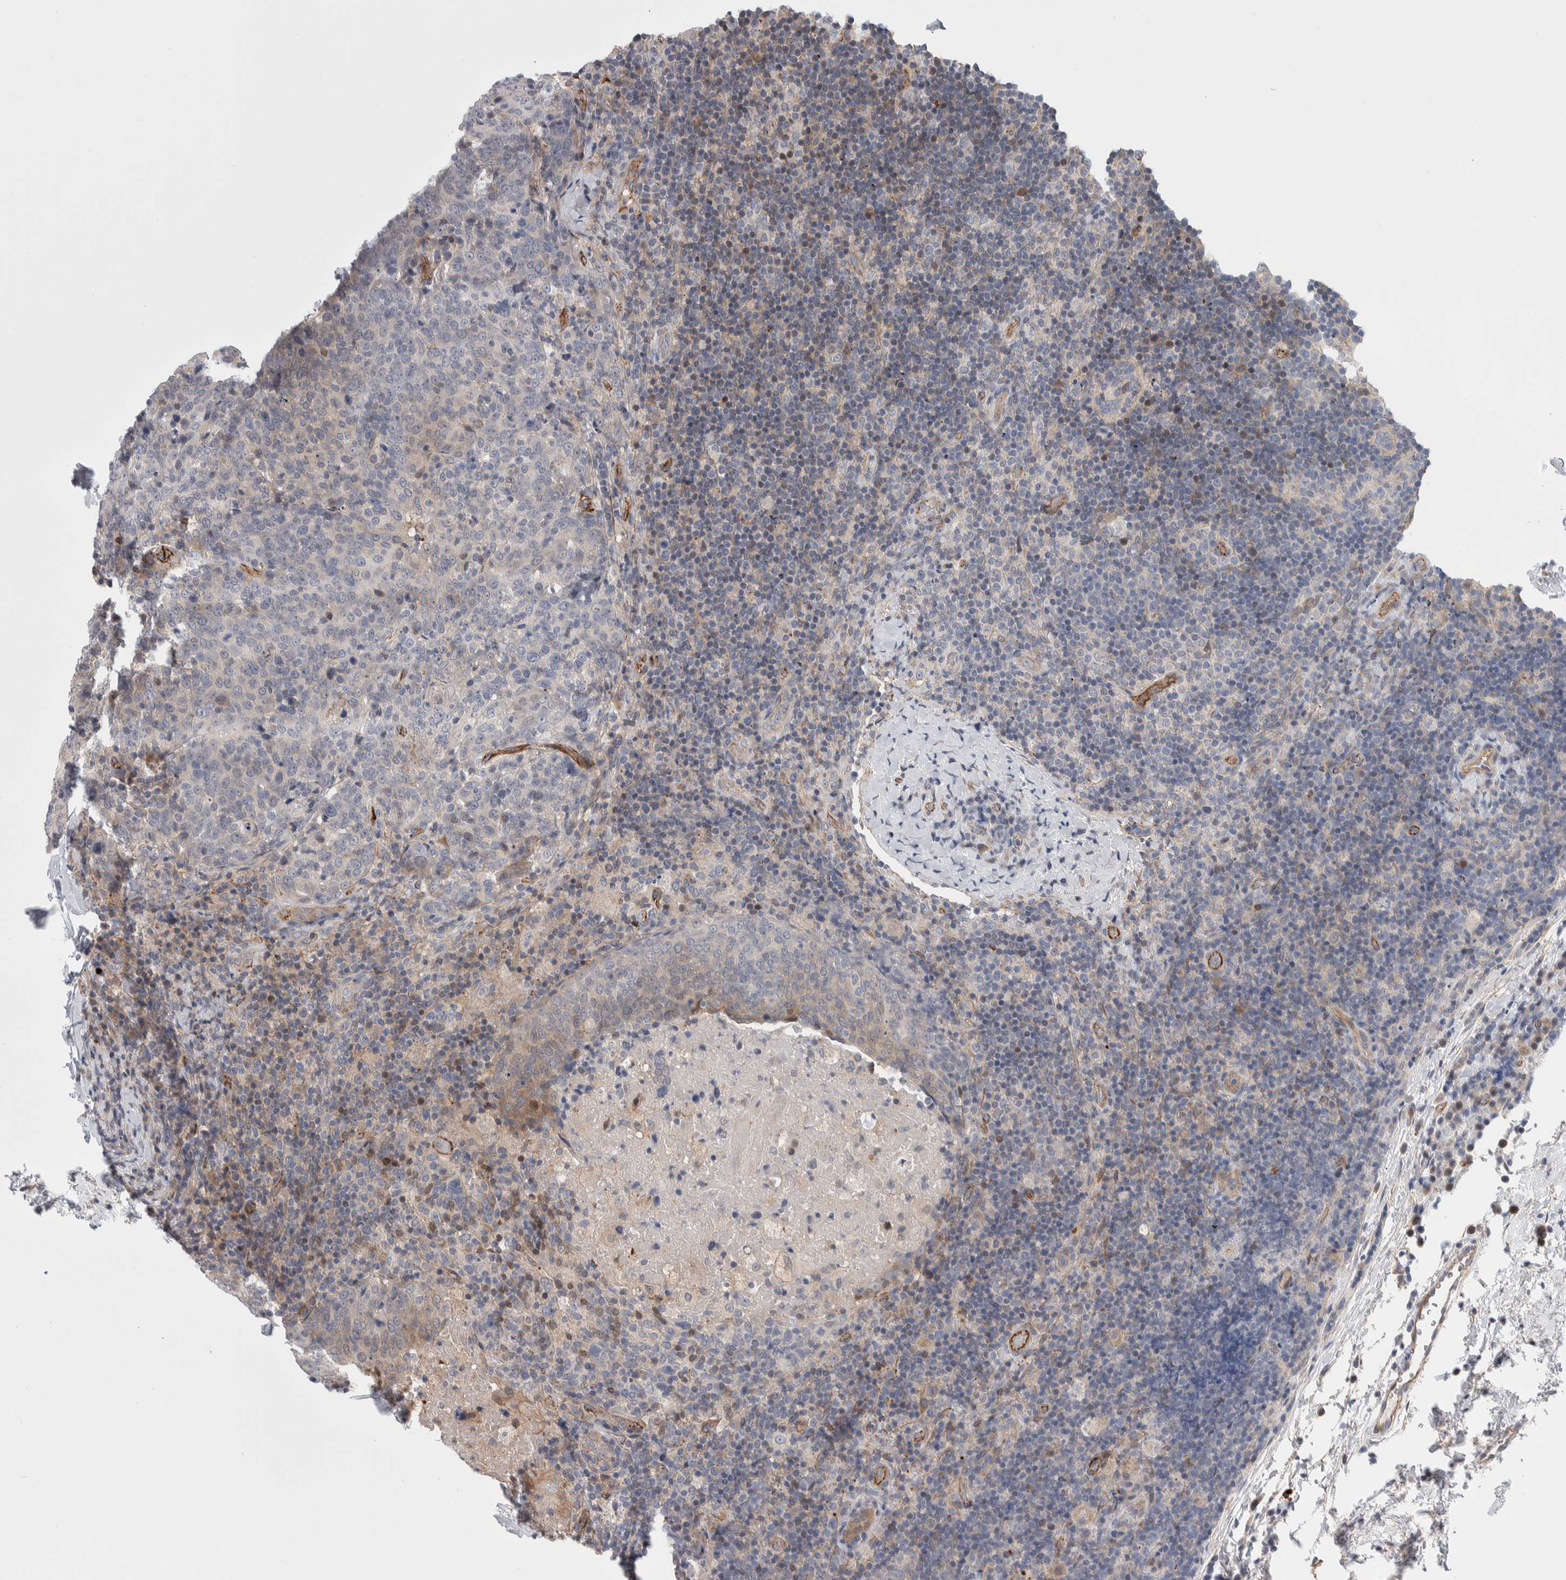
{"staining": {"intensity": "weak", "quantity": "<25%", "location": "cytoplasmic/membranous"}, "tissue": "head and neck cancer", "cell_type": "Tumor cells", "image_type": "cancer", "snomed": [{"axis": "morphology", "description": "Squamous cell carcinoma, NOS"}, {"axis": "morphology", "description": "Squamous cell carcinoma, metastatic, NOS"}, {"axis": "topography", "description": "Lymph node"}, {"axis": "topography", "description": "Head-Neck"}], "caption": "This is a histopathology image of immunohistochemistry staining of head and neck cancer, which shows no expression in tumor cells.", "gene": "ZNF862", "patient": {"sex": "male", "age": 62}}